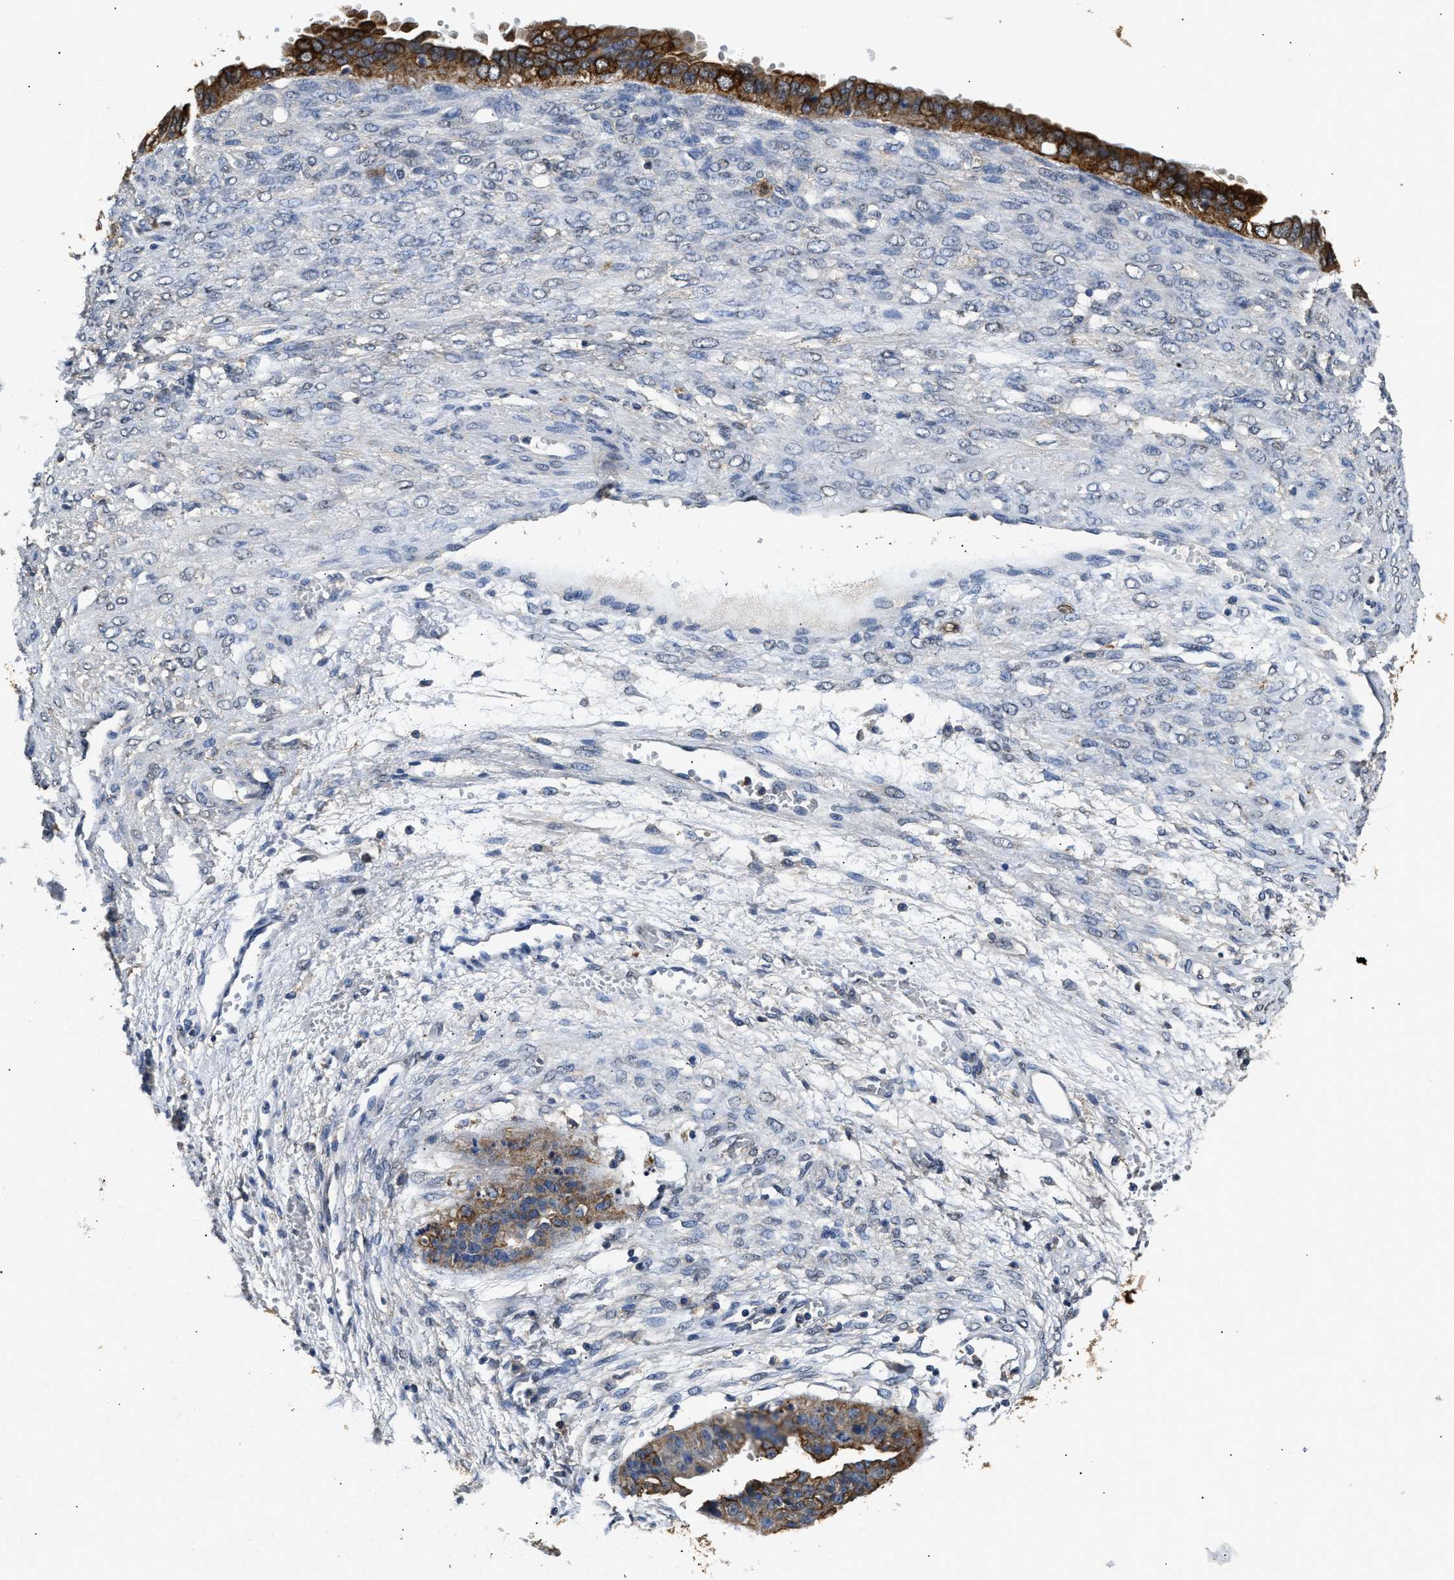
{"staining": {"intensity": "strong", "quantity": ">75%", "location": "cytoplasmic/membranous"}, "tissue": "ovarian cancer", "cell_type": "Tumor cells", "image_type": "cancer", "snomed": [{"axis": "morphology", "description": "Cystadenocarcinoma, serous, NOS"}, {"axis": "topography", "description": "Ovary"}], "caption": "Strong cytoplasmic/membranous positivity for a protein is present in approximately >75% of tumor cells of ovarian cancer (serous cystadenocarcinoma) using immunohistochemistry.", "gene": "CTNNA1", "patient": {"sex": "female", "age": 58}}